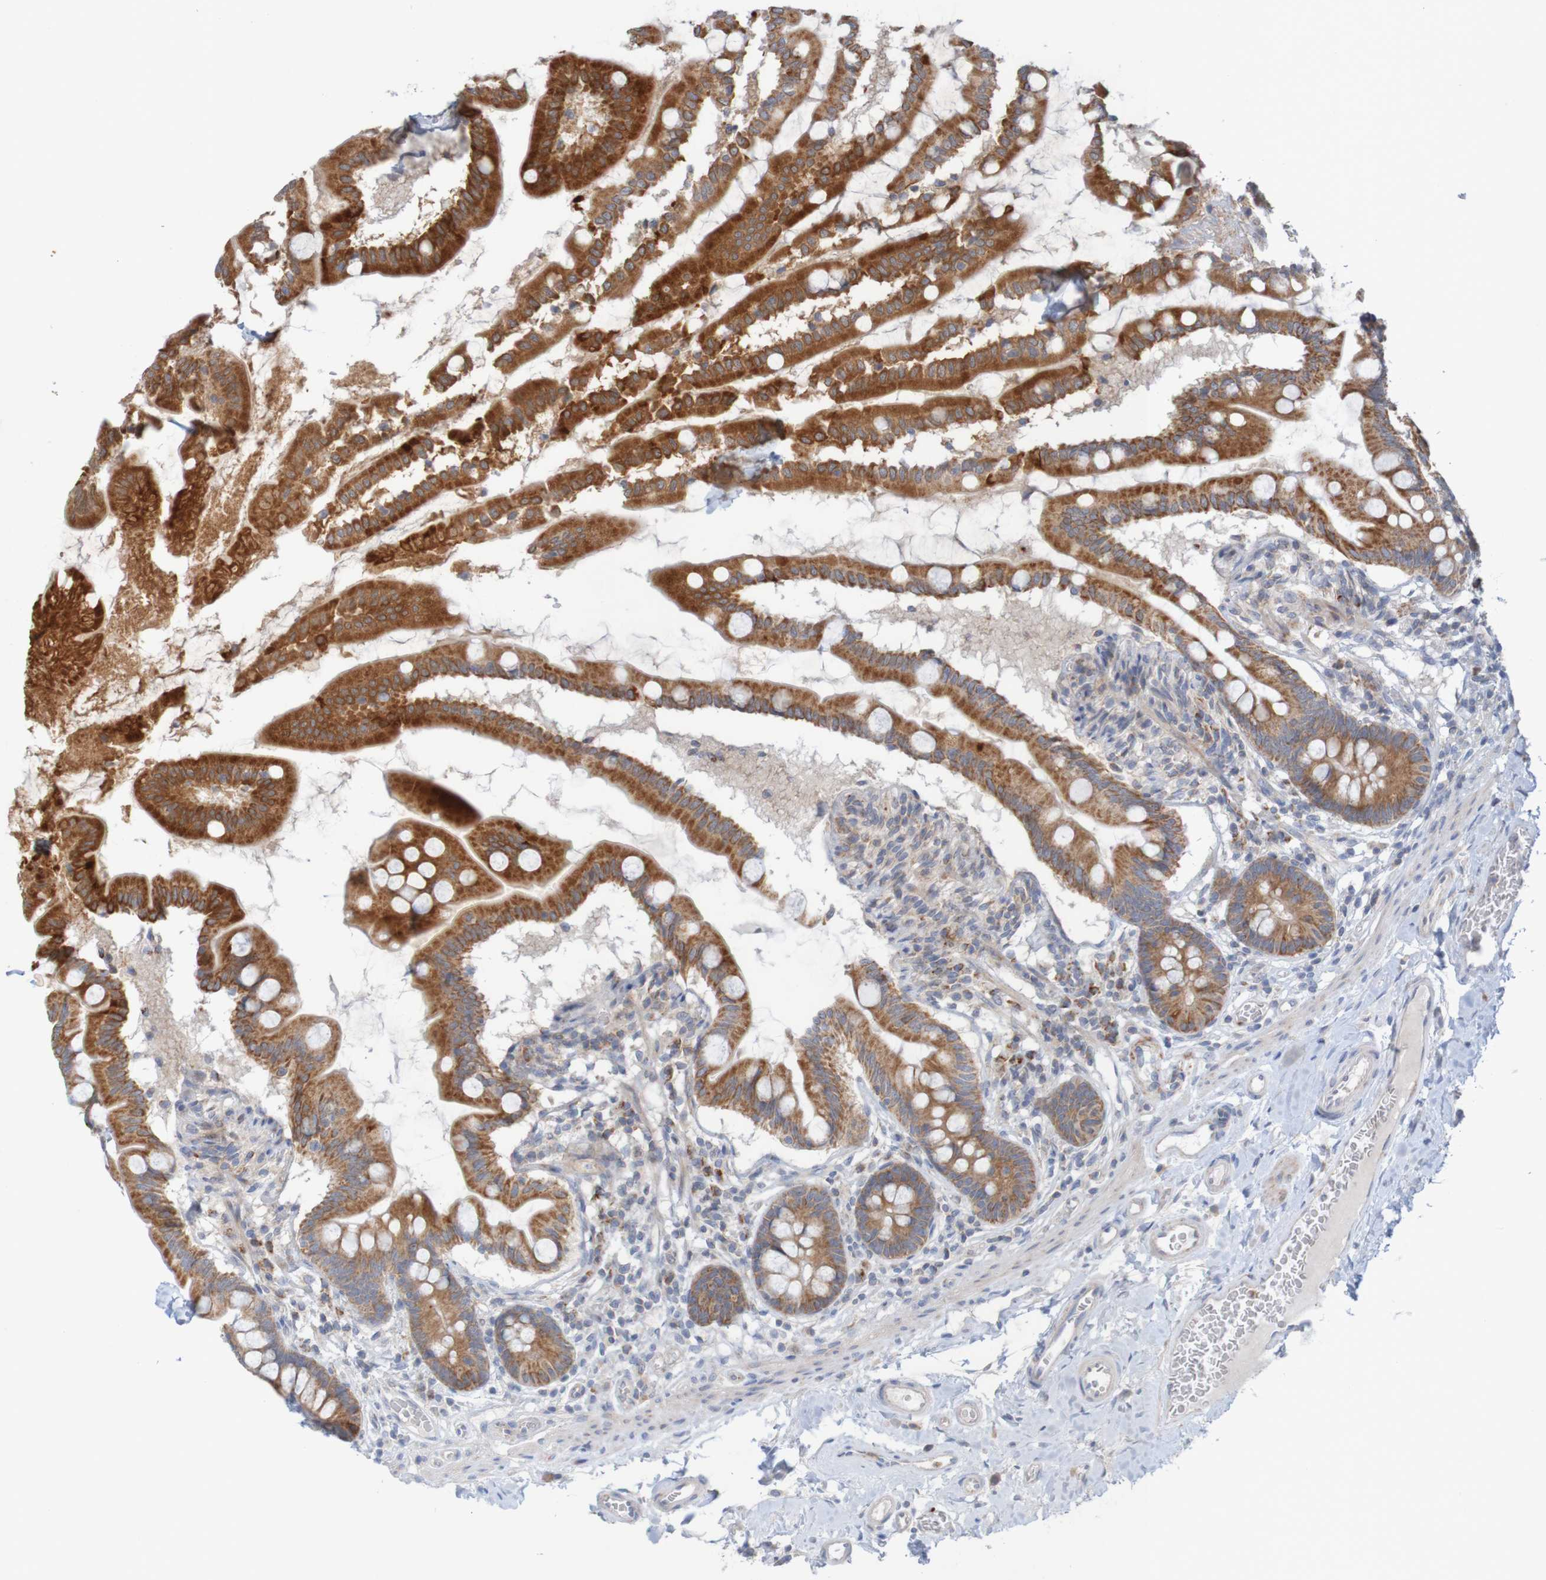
{"staining": {"intensity": "strong", "quantity": "25%-75%", "location": "cytoplasmic/membranous"}, "tissue": "small intestine", "cell_type": "Glandular cells", "image_type": "normal", "snomed": [{"axis": "morphology", "description": "Normal tissue, NOS"}, {"axis": "topography", "description": "Small intestine"}], "caption": "A photomicrograph of human small intestine stained for a protein reveals strong cytoplasmic/membranous brown staining in glandular cells.", "gene": "NAV2", "patient": {"sex": "female", "age": 56}}